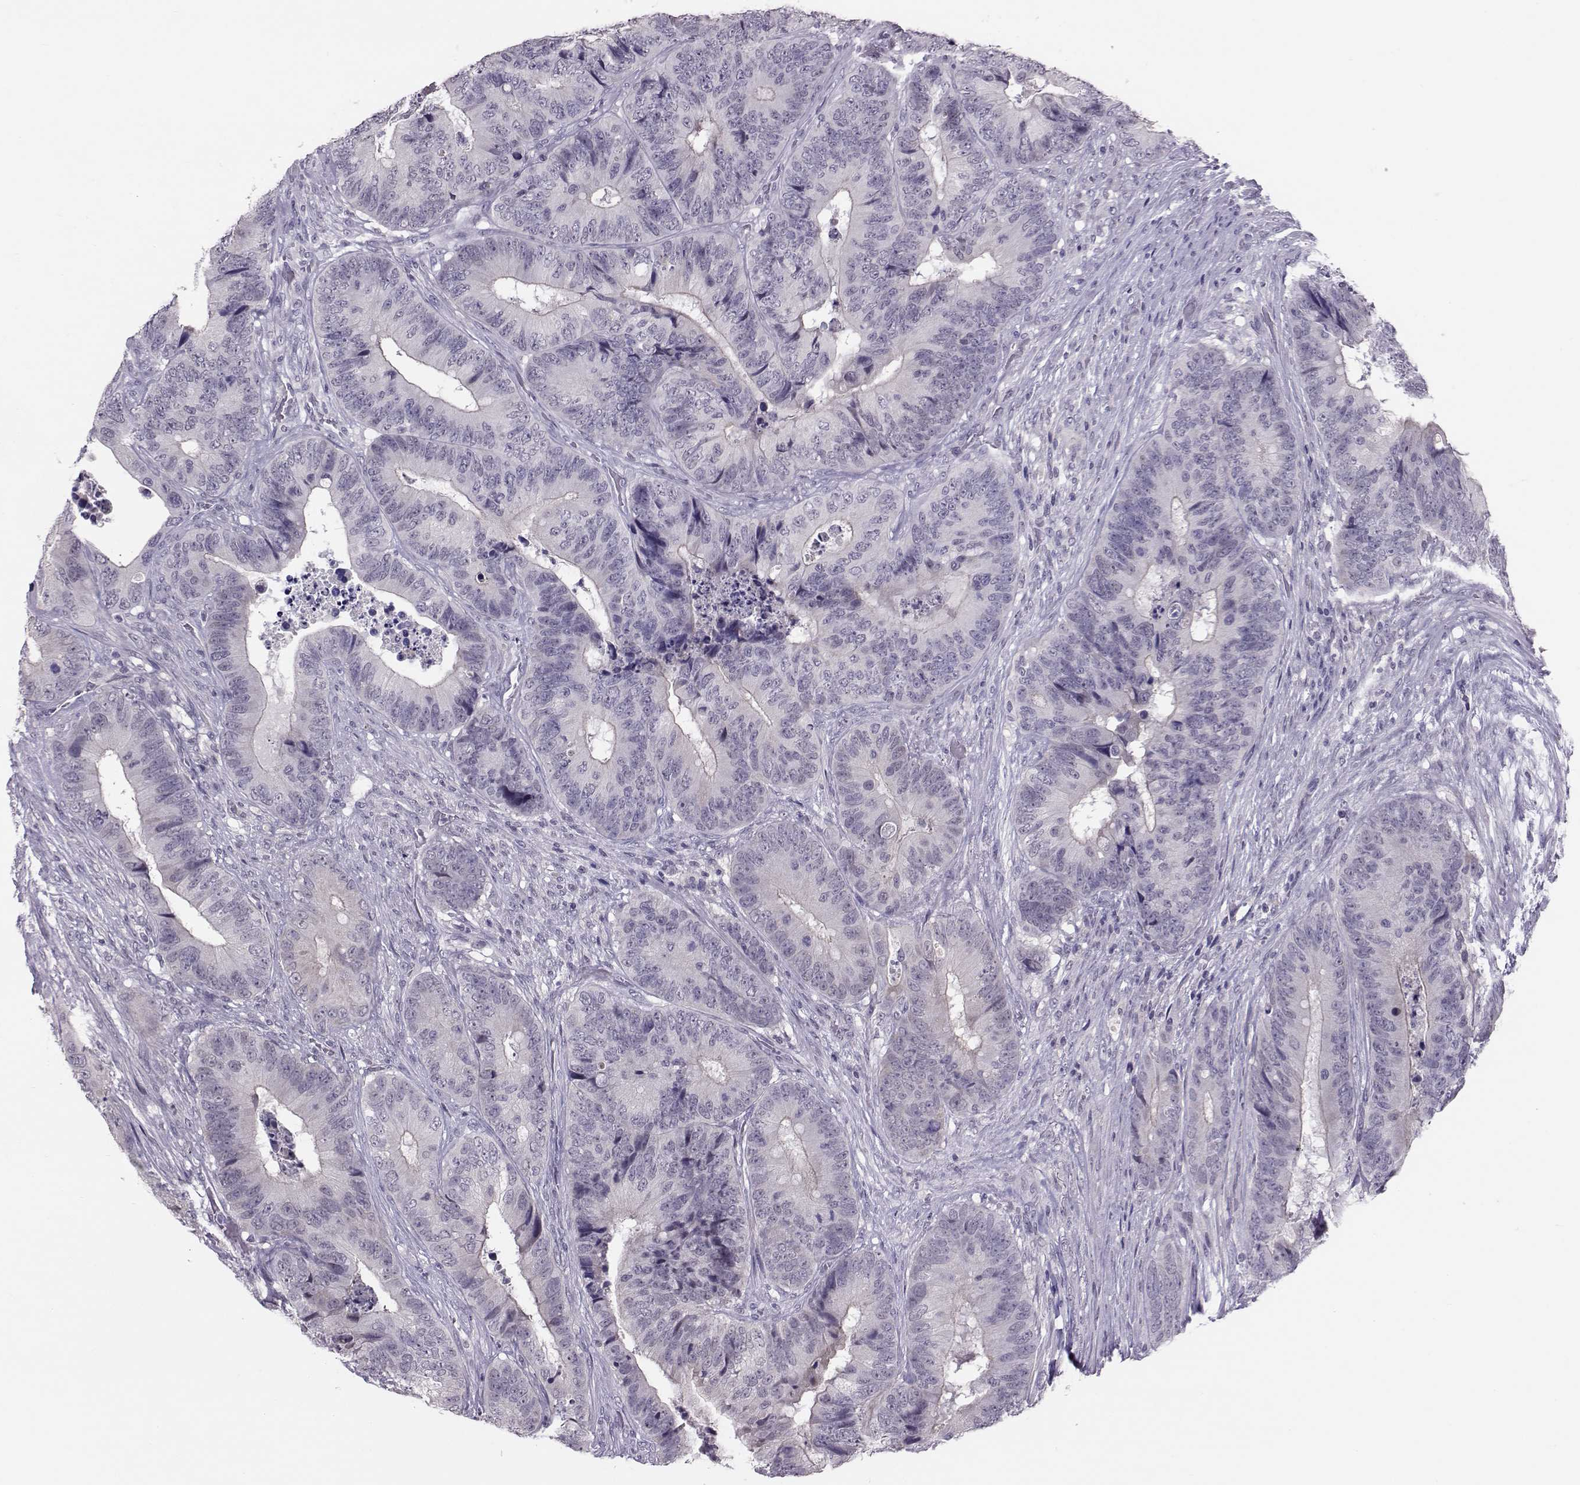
{"staining": {"intensity": "negative", "quantity": "none", "location": "none"}, "tissue": "colorectal cancer", "cell_type": "Tumor cells", "image_type": "cancer", "snomed": [{"axis": "morphology", "description": "Adenocarcinoma, NOS"}, {"axis": "topography", "description": "Colon"}], "caption": "High power microscopy histopathology image of an immunohistochemistry (IHC) histopathology image of adenocarcinoma (colorectal), revealing no significant staining in tumor cells.", "gene": "DNAAF1", "patient": {"sex": "male", "age": 84}}